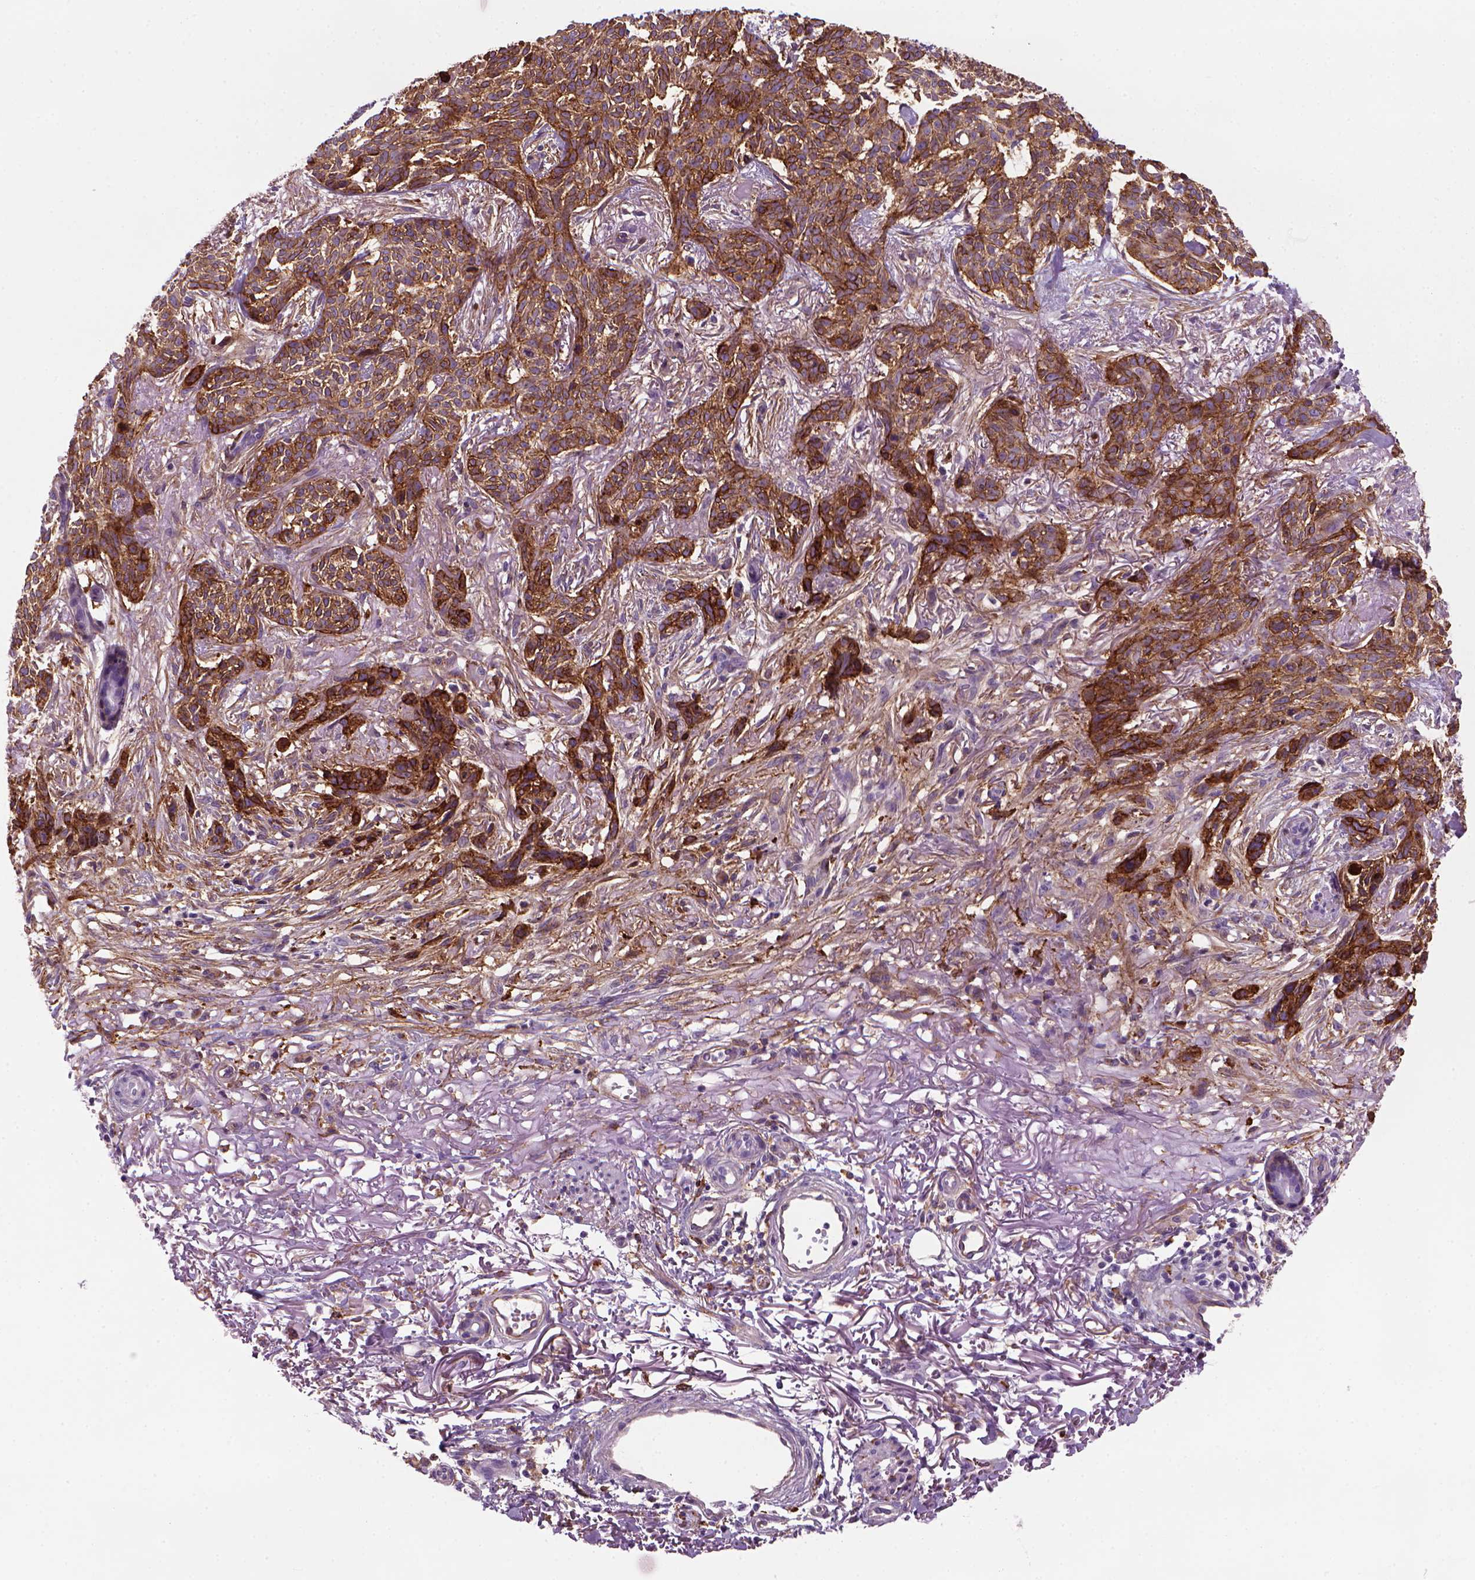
{"staining": {"intensity": "strong", "quantity": ">75%", "location": "cytoplasmic/membranous"}, "tissue": "skin cancer", "cell_type": "Tumor cells", "image_type": "cancer", "snomed": [{"axis": "morphology", "description": "Basal cell carcinoma"}, {"axis": "topography", "description": "Skin"}], "caption": "Immunohistochemistry (IHC) (DAB) staining of human skin cancer exhibits strong cytoplasmic/membranous protein staining in approximately >75% of tumor cells.", "gene": "MARCKS", "patient": {"sex": "male", "age": 74}}